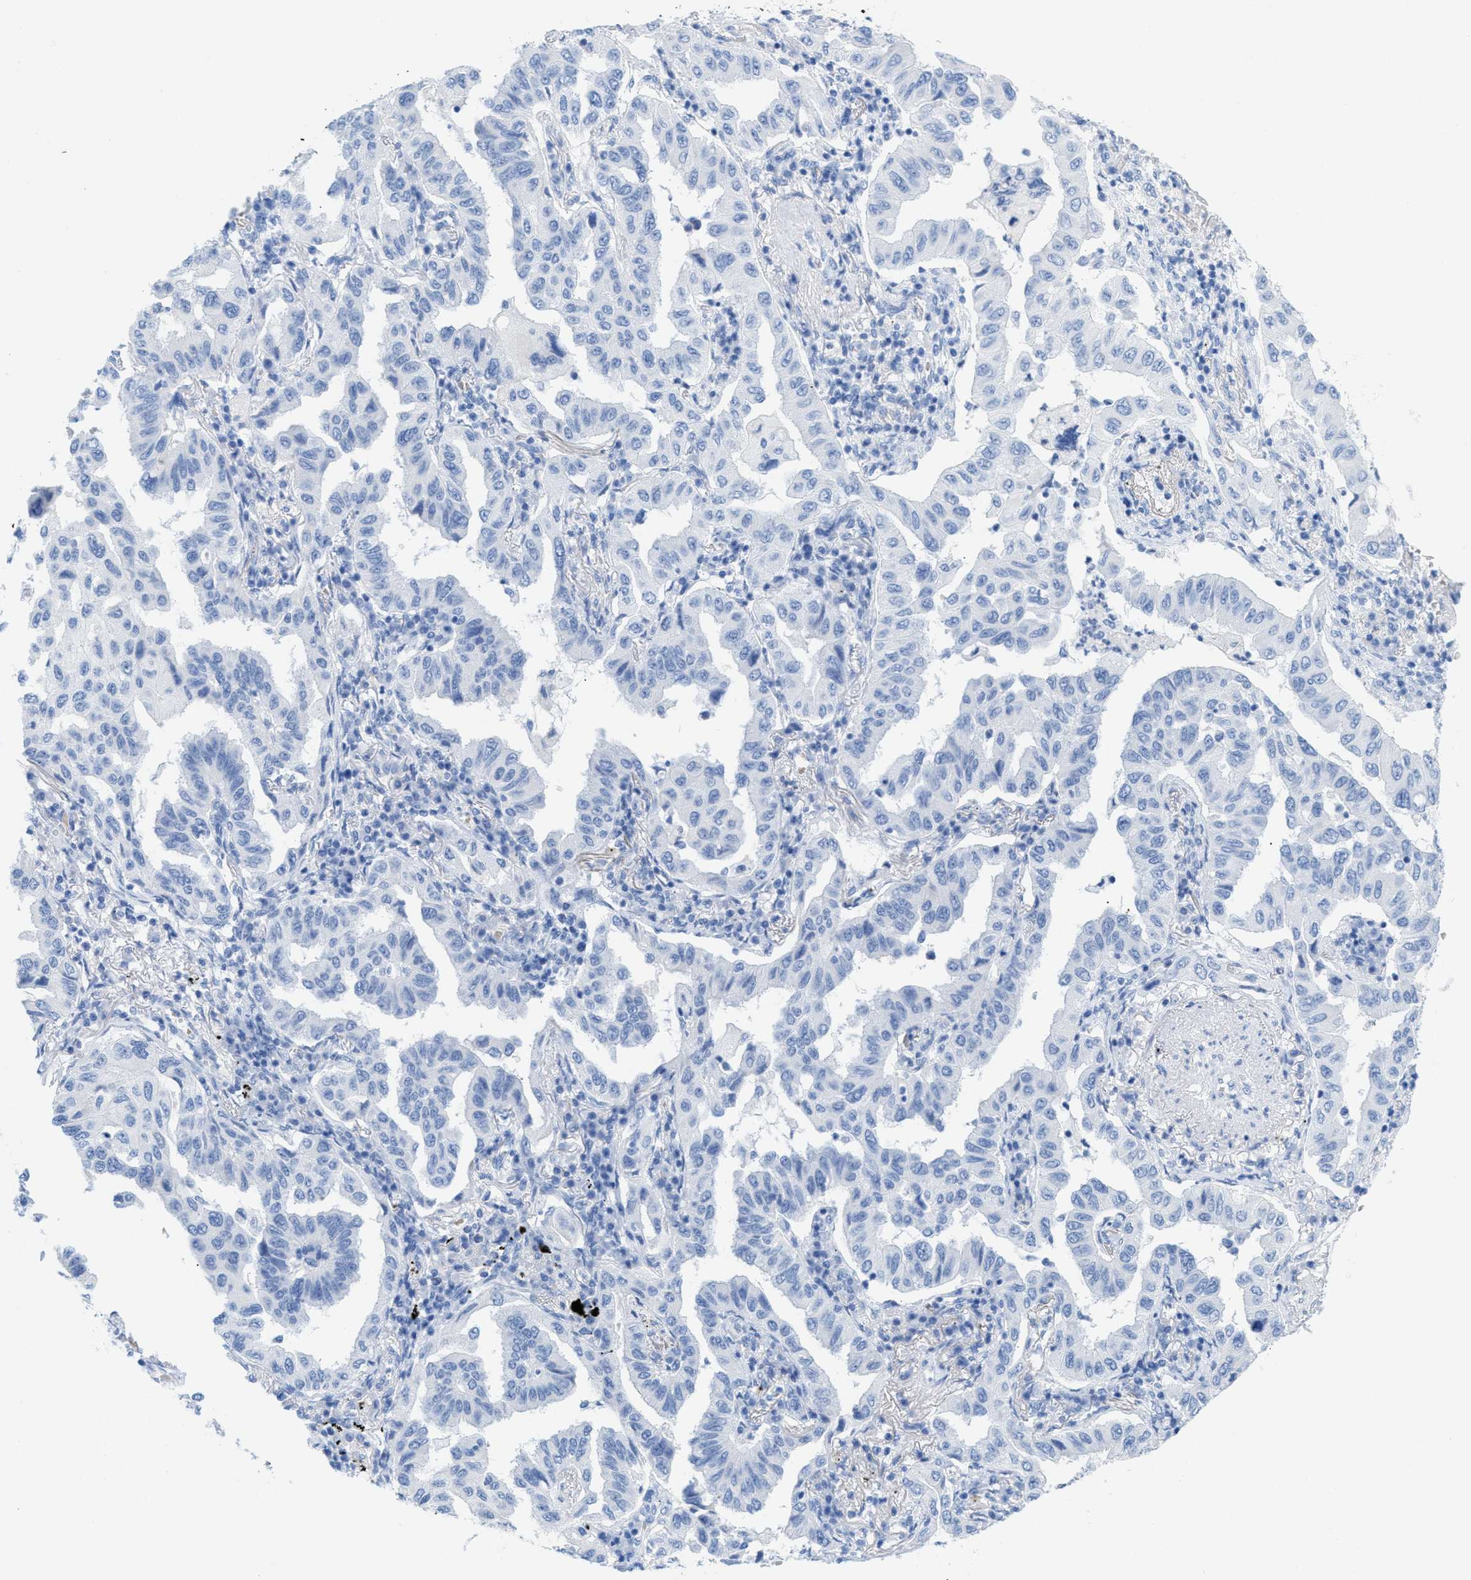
{"staining": {"intensity": "negative", "quantity": "none", "location": "none"}, "tissue": "lung cancer", "cell_type": "Tumor cells", "image_type": "cancer", "snomed": [{"axis": "morphology", "description": "Adenocarcinoma, NOS"}, {"axis": "topography", "description": "Lung"}], "caption": "This is an IHC histopathology image of lung adenocarcinoma. There is no positivity in tumor cells.", "gene": "ANKFN1", "patient": {"sex": "female", "age": 65}}